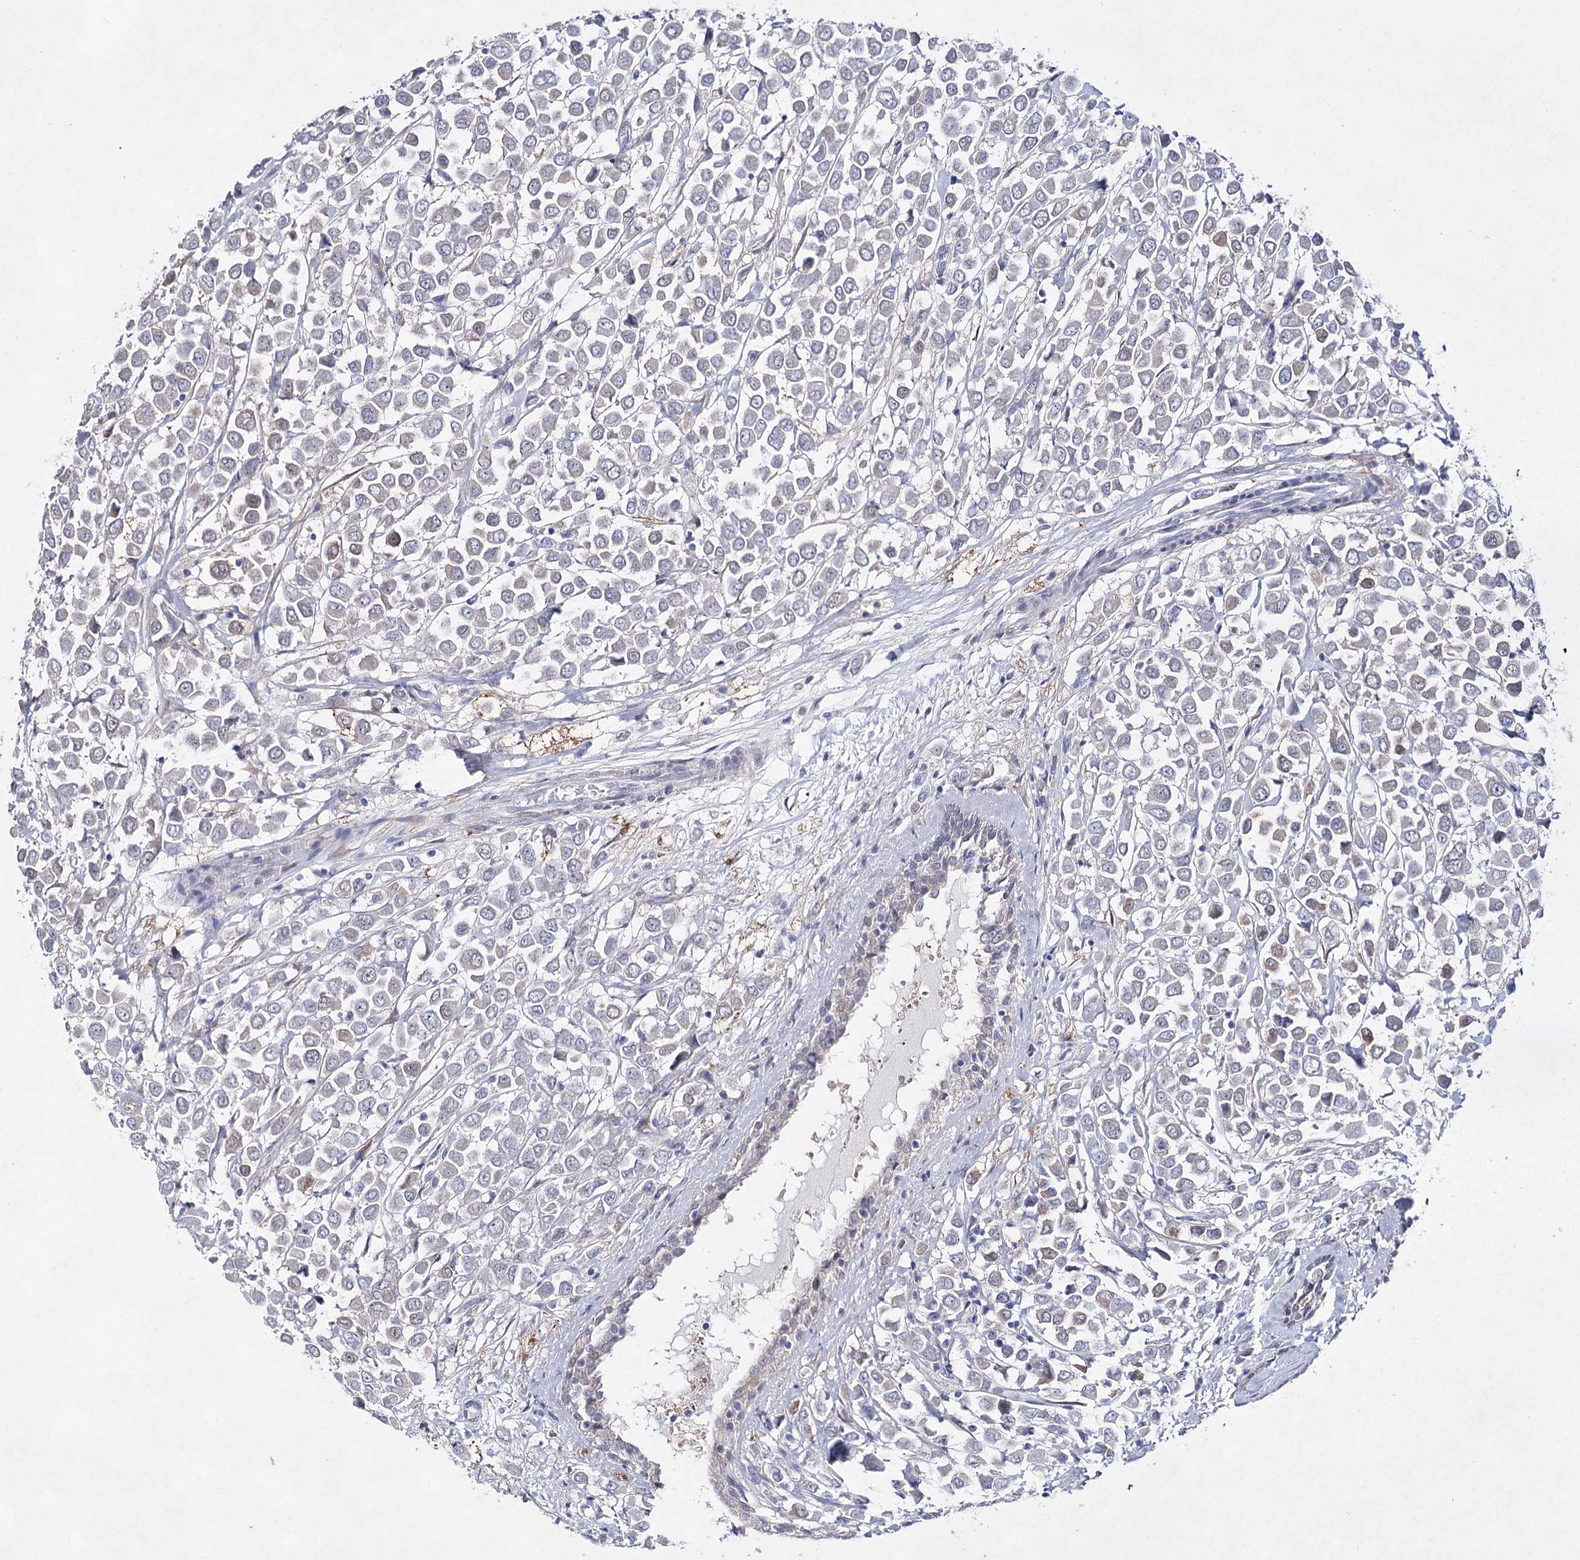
{"staining": {"intensity": "moderate", "quantity": "<25%", "location": "cytoplasmic/membranous"}, "tissue": "breast cancer", "cell_type": "Tumor cells", "image_type": "cancer", "snomed": [{"axis": "morphology", "description": "Duct carcinoma"}, {"axis": "topography", "description": "Breast"}], "caption": "A high-resolution image shows immunohistochemistry (IHC) staining of breast cancer, which exhibits moderate cytoplasmic/membranous positivity in approximately <25% of tumor cells.", "gene": "UGDH", "patient": {"sex": "female", "age": 61}}